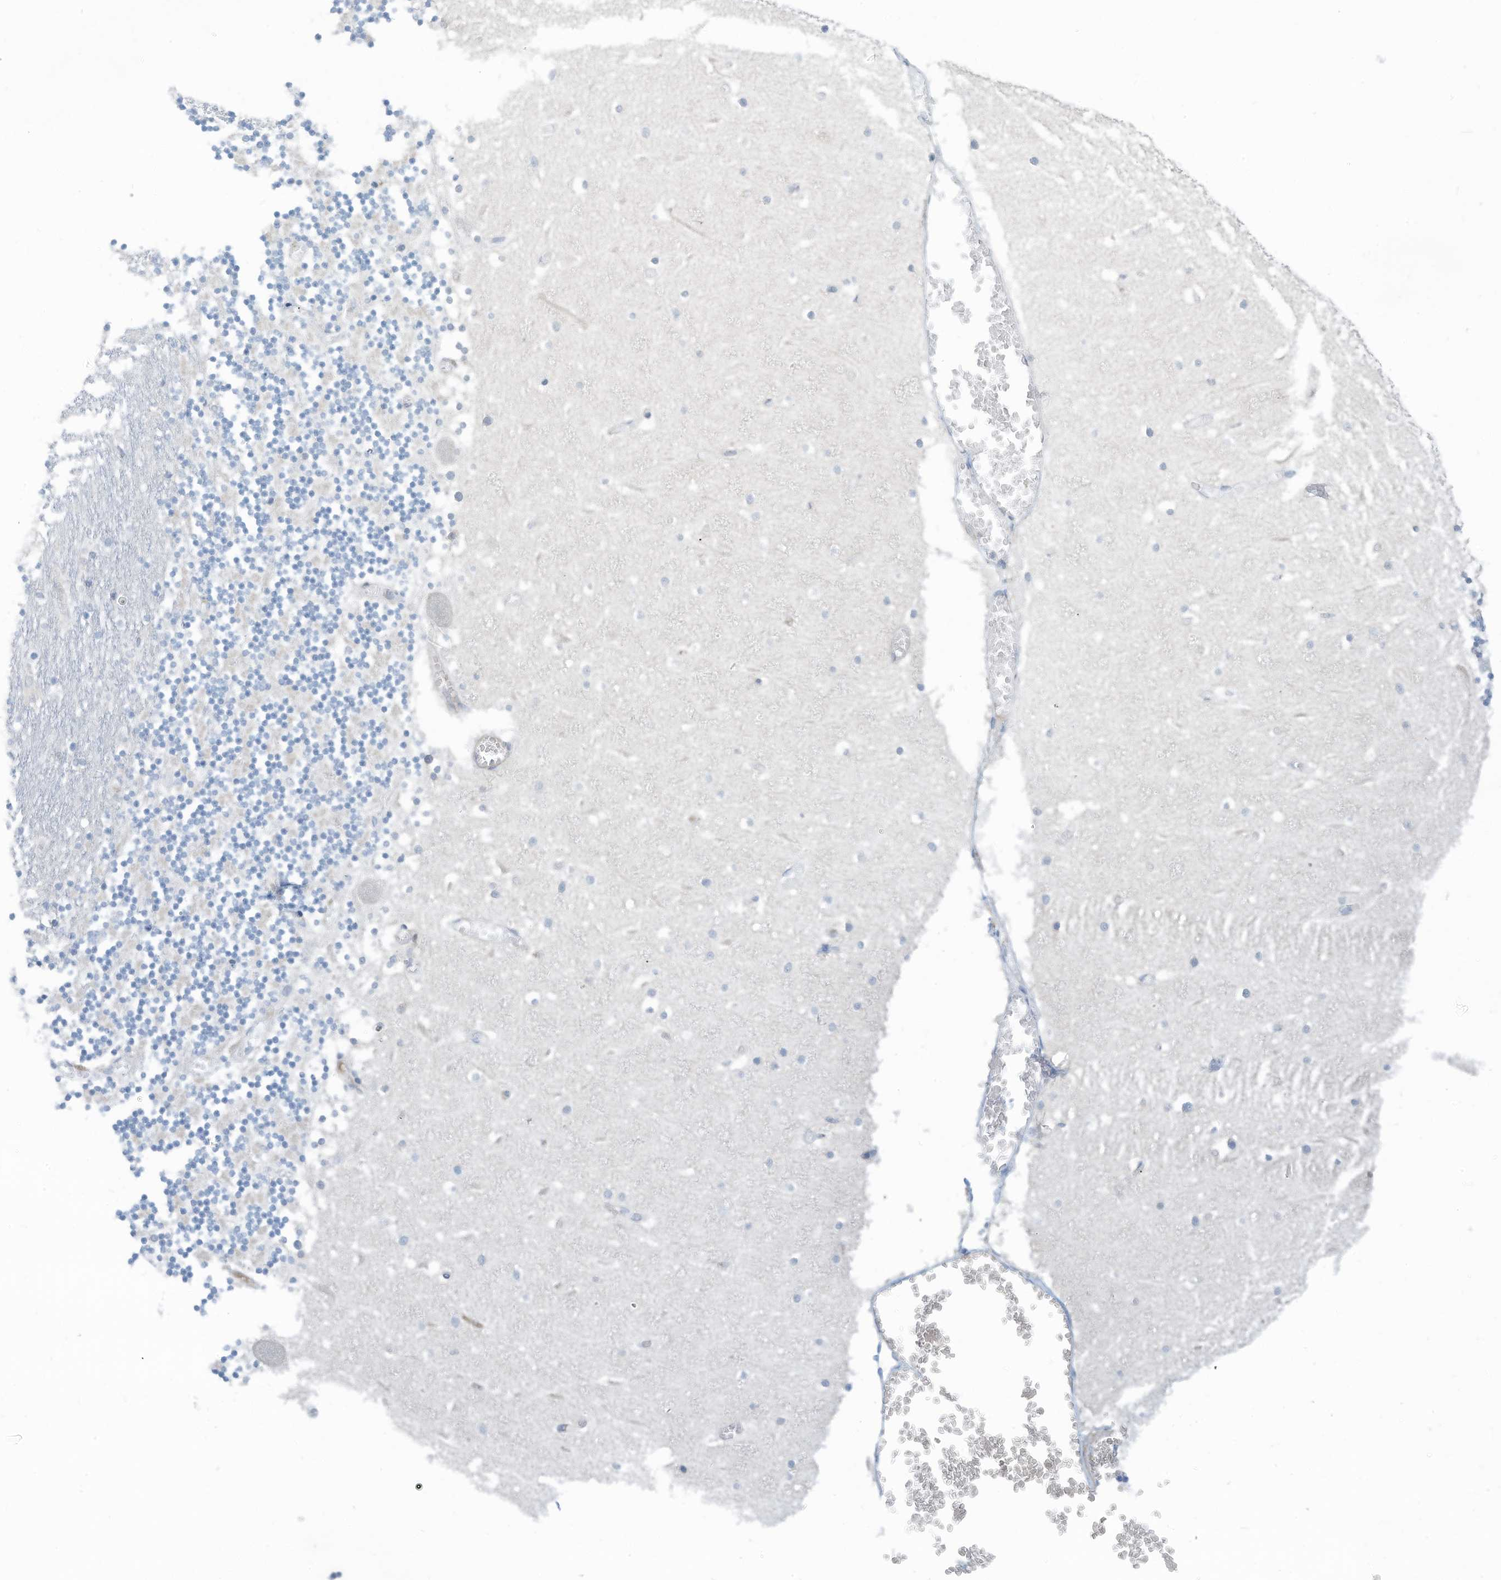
{"staining": {"intensity": "negative", "quantity": "none", "location": "none"}, "tissue": "cerebellum", "cell_type": "Cells in granular layer", "image_type": "normal", "snomed": [{"axis": "morphology", "description": "Normal tissue, NOS"}, {"axis": "topography", "description": "Cerebellum"}], "caption": "DAB (3,3'-diaminobenzidine) immunohistochemical staining of normal cerebellum exhibits no significant staining in cells in granular layer. The staining was performed using DAB (3,3'-diaminobenzidine) to visualize the protein expression in brown, while the nuclei were stained in blue with hematoxylin (Magnification: 20x).", "gene": "ZNF846", "patient": {"sex": "female", "age": 28}}